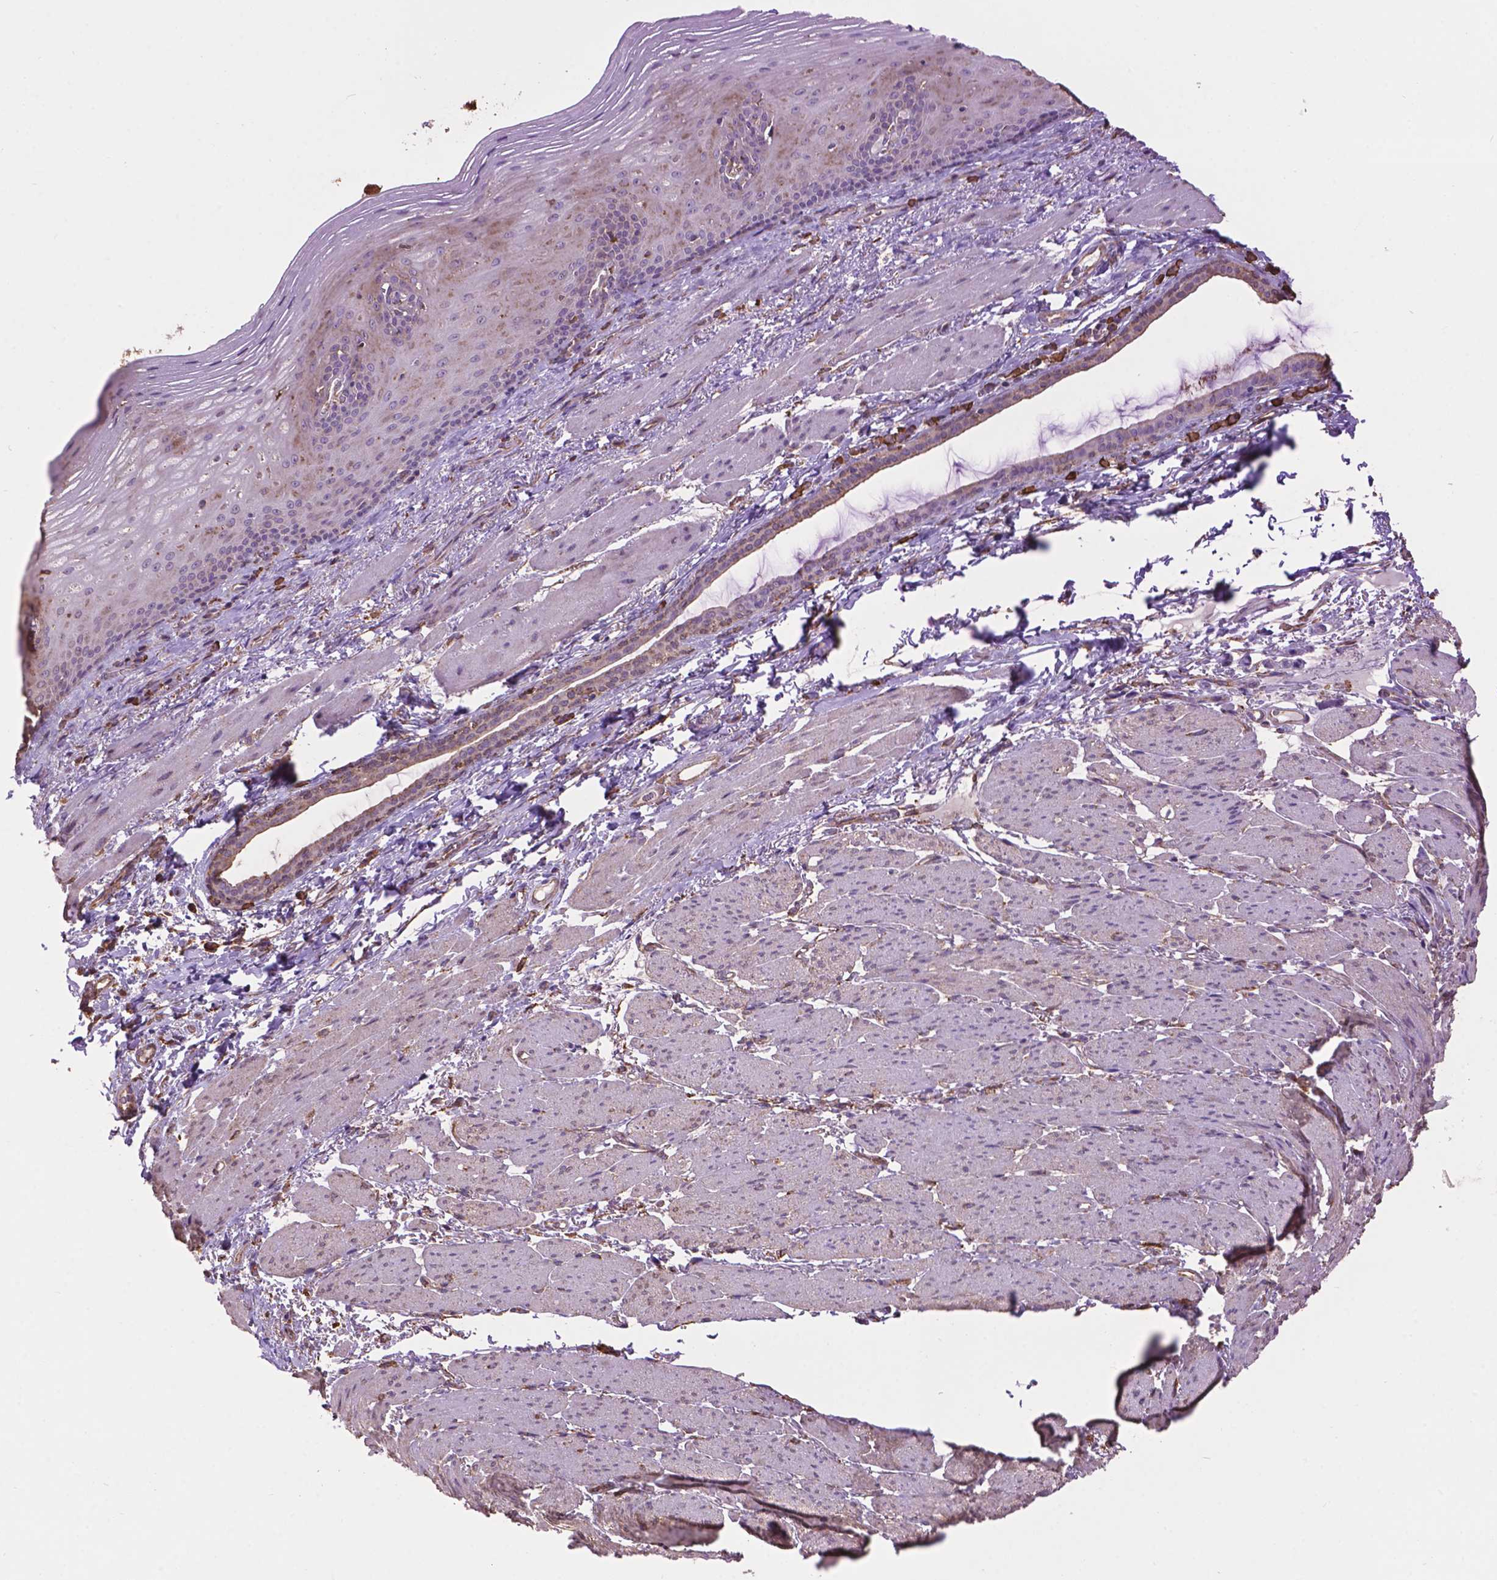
{"staining": {"intensity": "weak", "quantity": "<25%", "location": "cytoplasmic/membranous"}, "tissue": "esophagus", "cell_type": "Squamous epithelial cells", "image_type": "normal", "snomed": [{"axis": "morphology", "description": "Normal tissue, NOS"}, {"axis": "topography", "description": "Esophagus"}], "caption": "A photomicrograph of human esophagus is negative for staining in squamous epithelial cells. (DAB immunohistochemistry (IHC) with hematoxylin counter stain).", "gene": "PPP2R5E", "patient": {"sex": "male", "age": 76}}